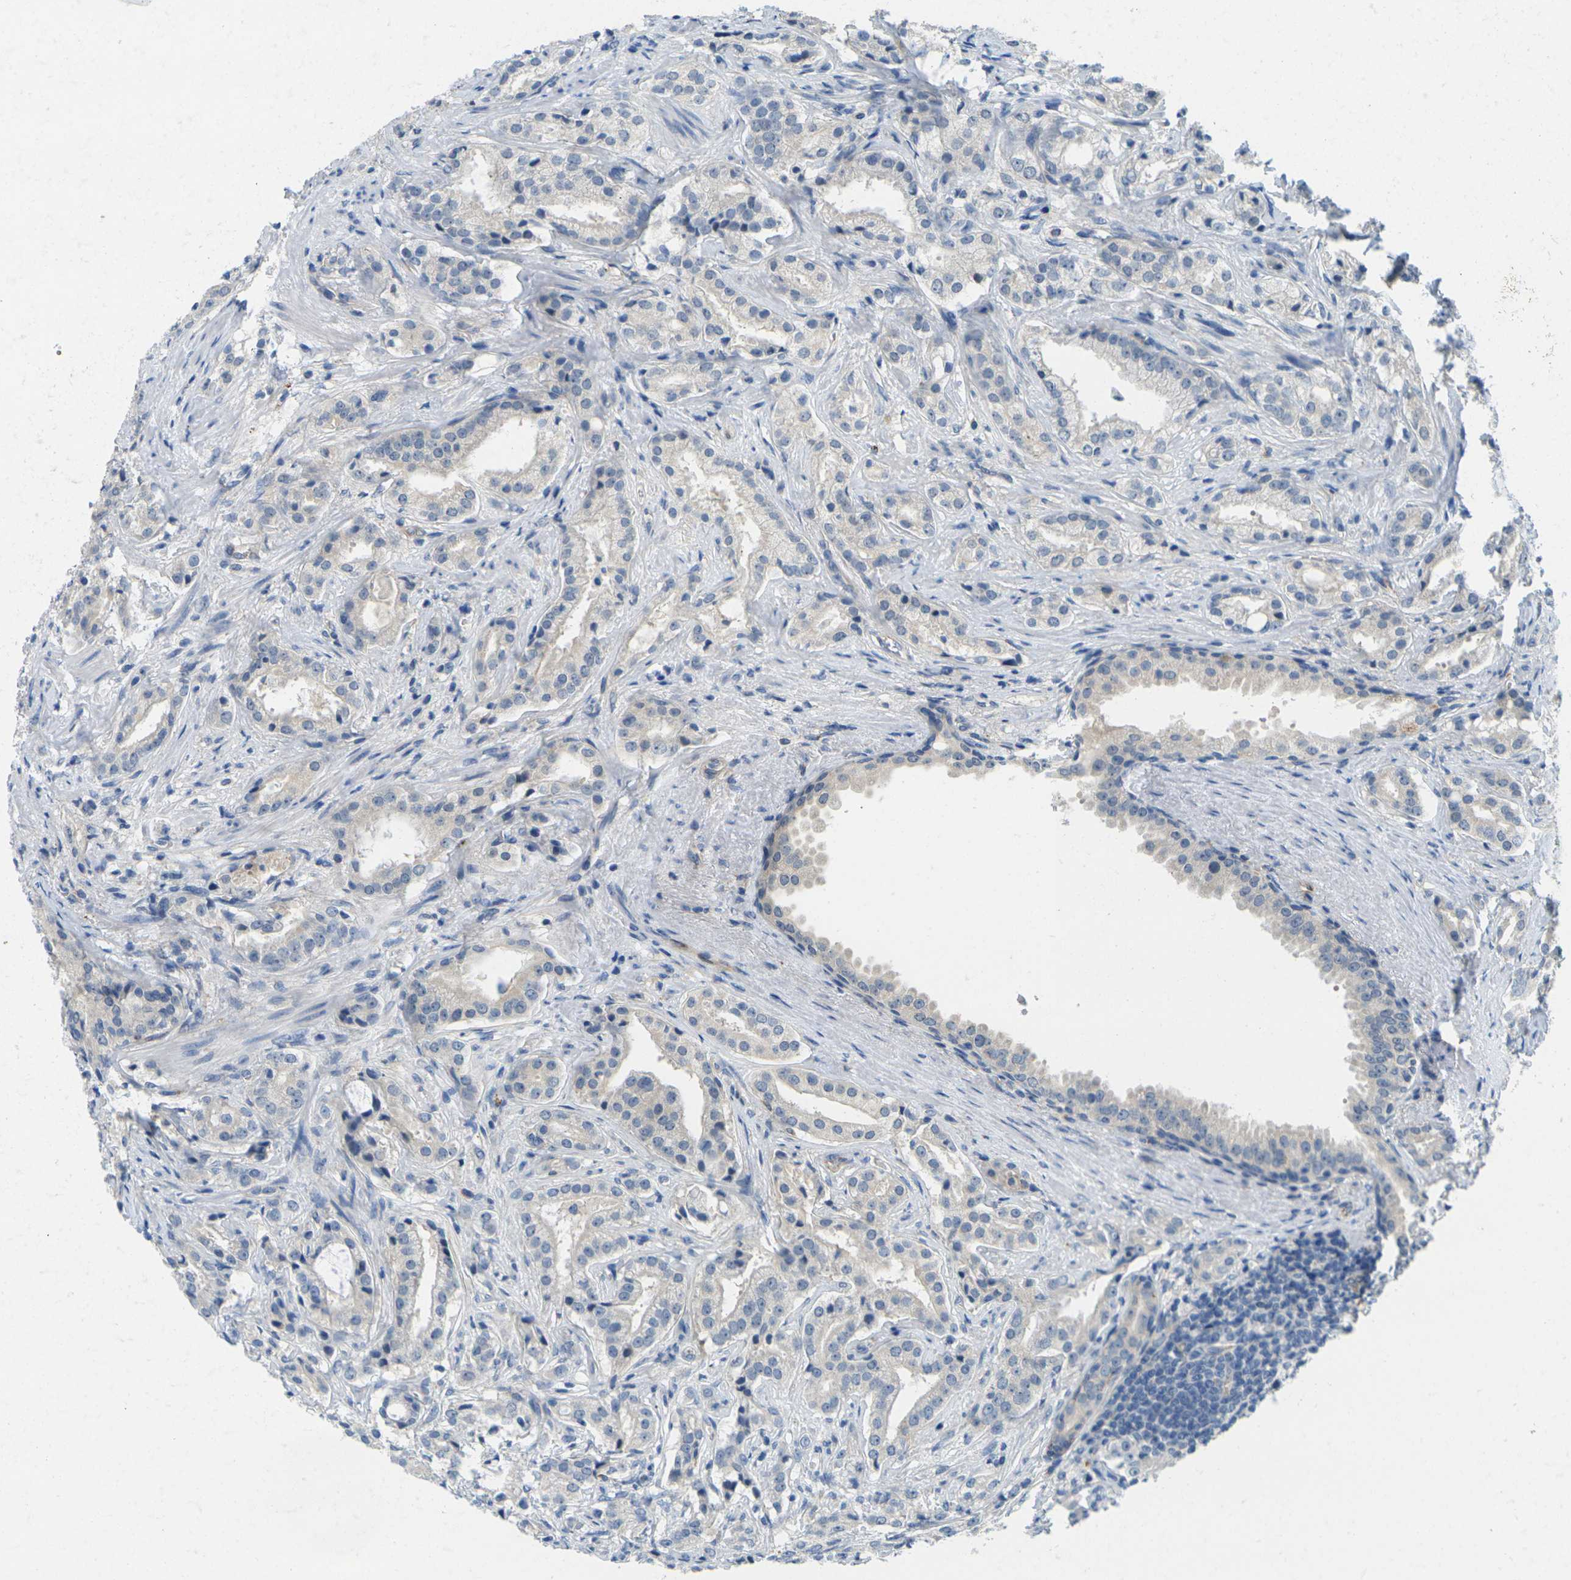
{"staining": {"intensity": "negative", "quantity": "none", "location": "none"}, "tissue": "prostate cancer", "cell_type": "Tumor cells", "image_type": "cancer", "snomed": [{"axis": "morphology", "description": "Adenocarcinoma, High grade"}, {"axis": "topography", "description": "Prostate"}], "caption": "Tumor cells are negative for brown protein staining in prostate high-grade adenocarcinoma.", "gene": "CYP2C8", "patient": {"sex": "male", "age": 64}}